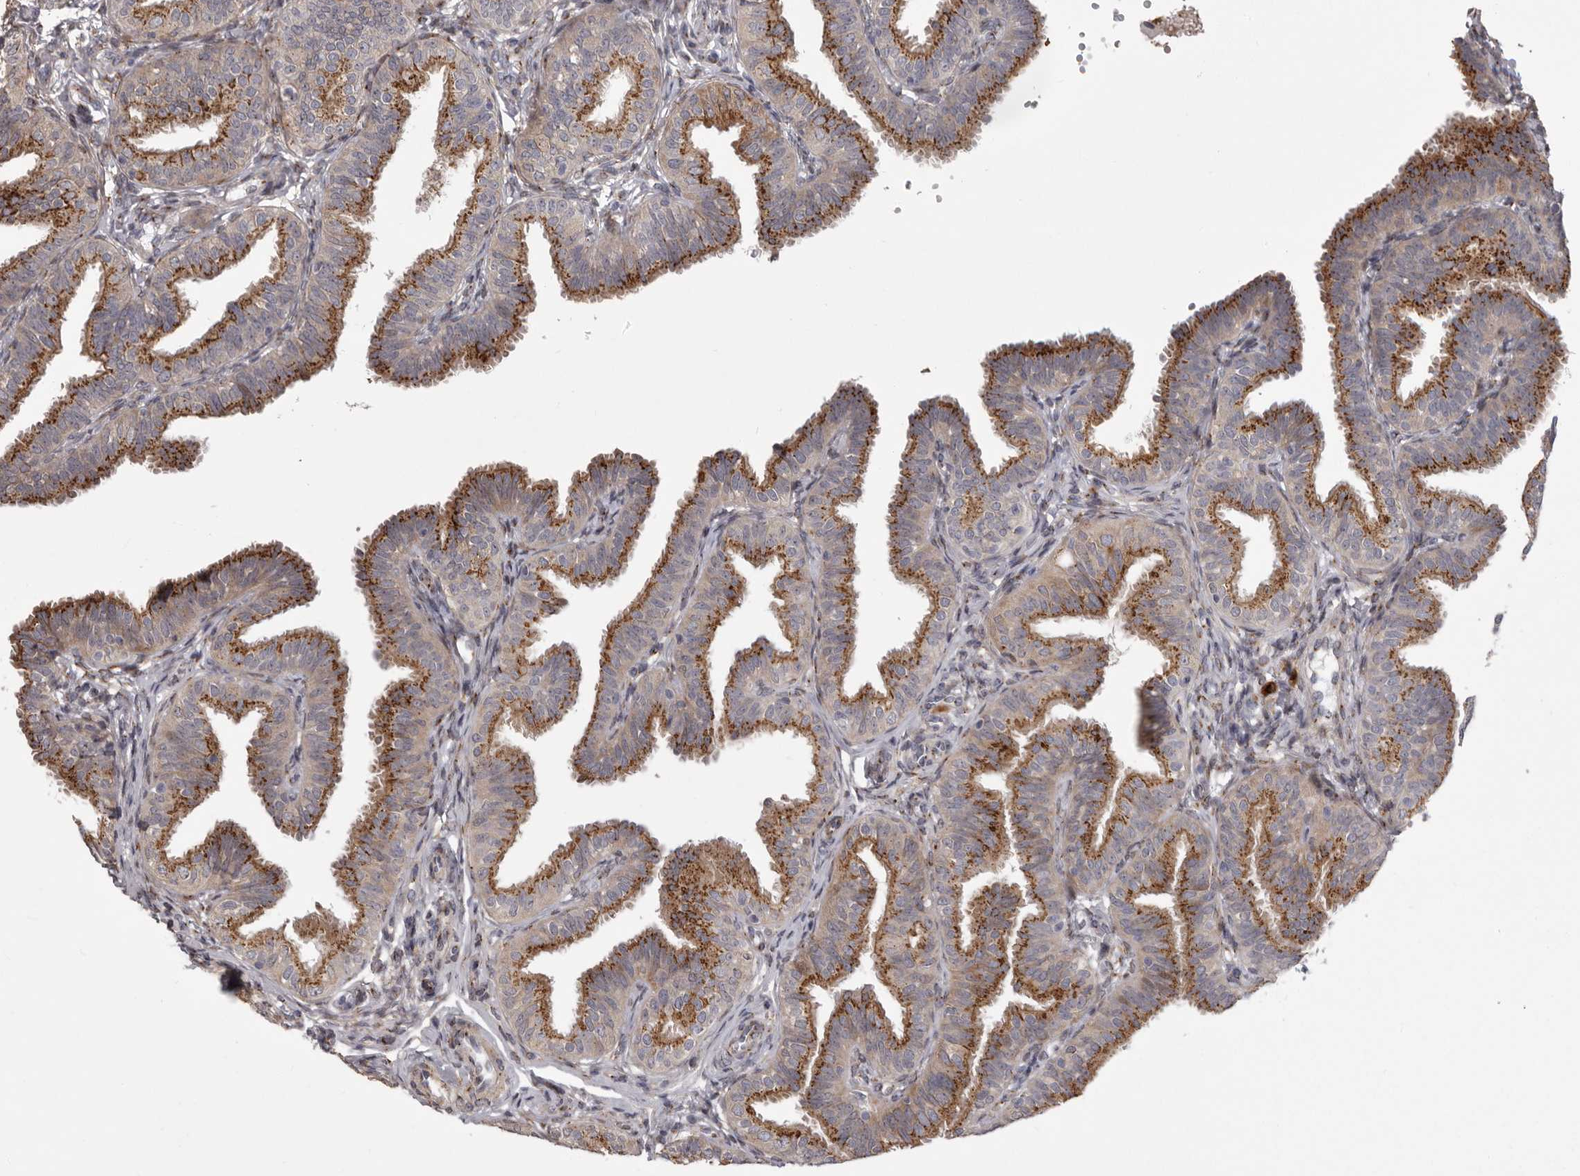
{"staining": {"intensity": "strong", "quantity": ">75%", "location": "cytoplasmic/membranous"}, "tissue": "fallopian tube", "cell_type": "Glandular cells", "image_type": "normal", "snomed": [{"axis": "morphology", "description": "Normal tissue, NOS"}, {"axis": "topography", "description": "Fallopian tube"}], "caption": "IHC image of normal fallopian tube: fallopian tube stained using immunohistochemistry demonstrates high levels of strong protein expression localized specifically in the cytoplasmic/membranous of glandular cells, appearing as a cytoplasmic/membranous brown color.", "gene": "WDR47", "patient": {"sex": "female", "age": 35}}